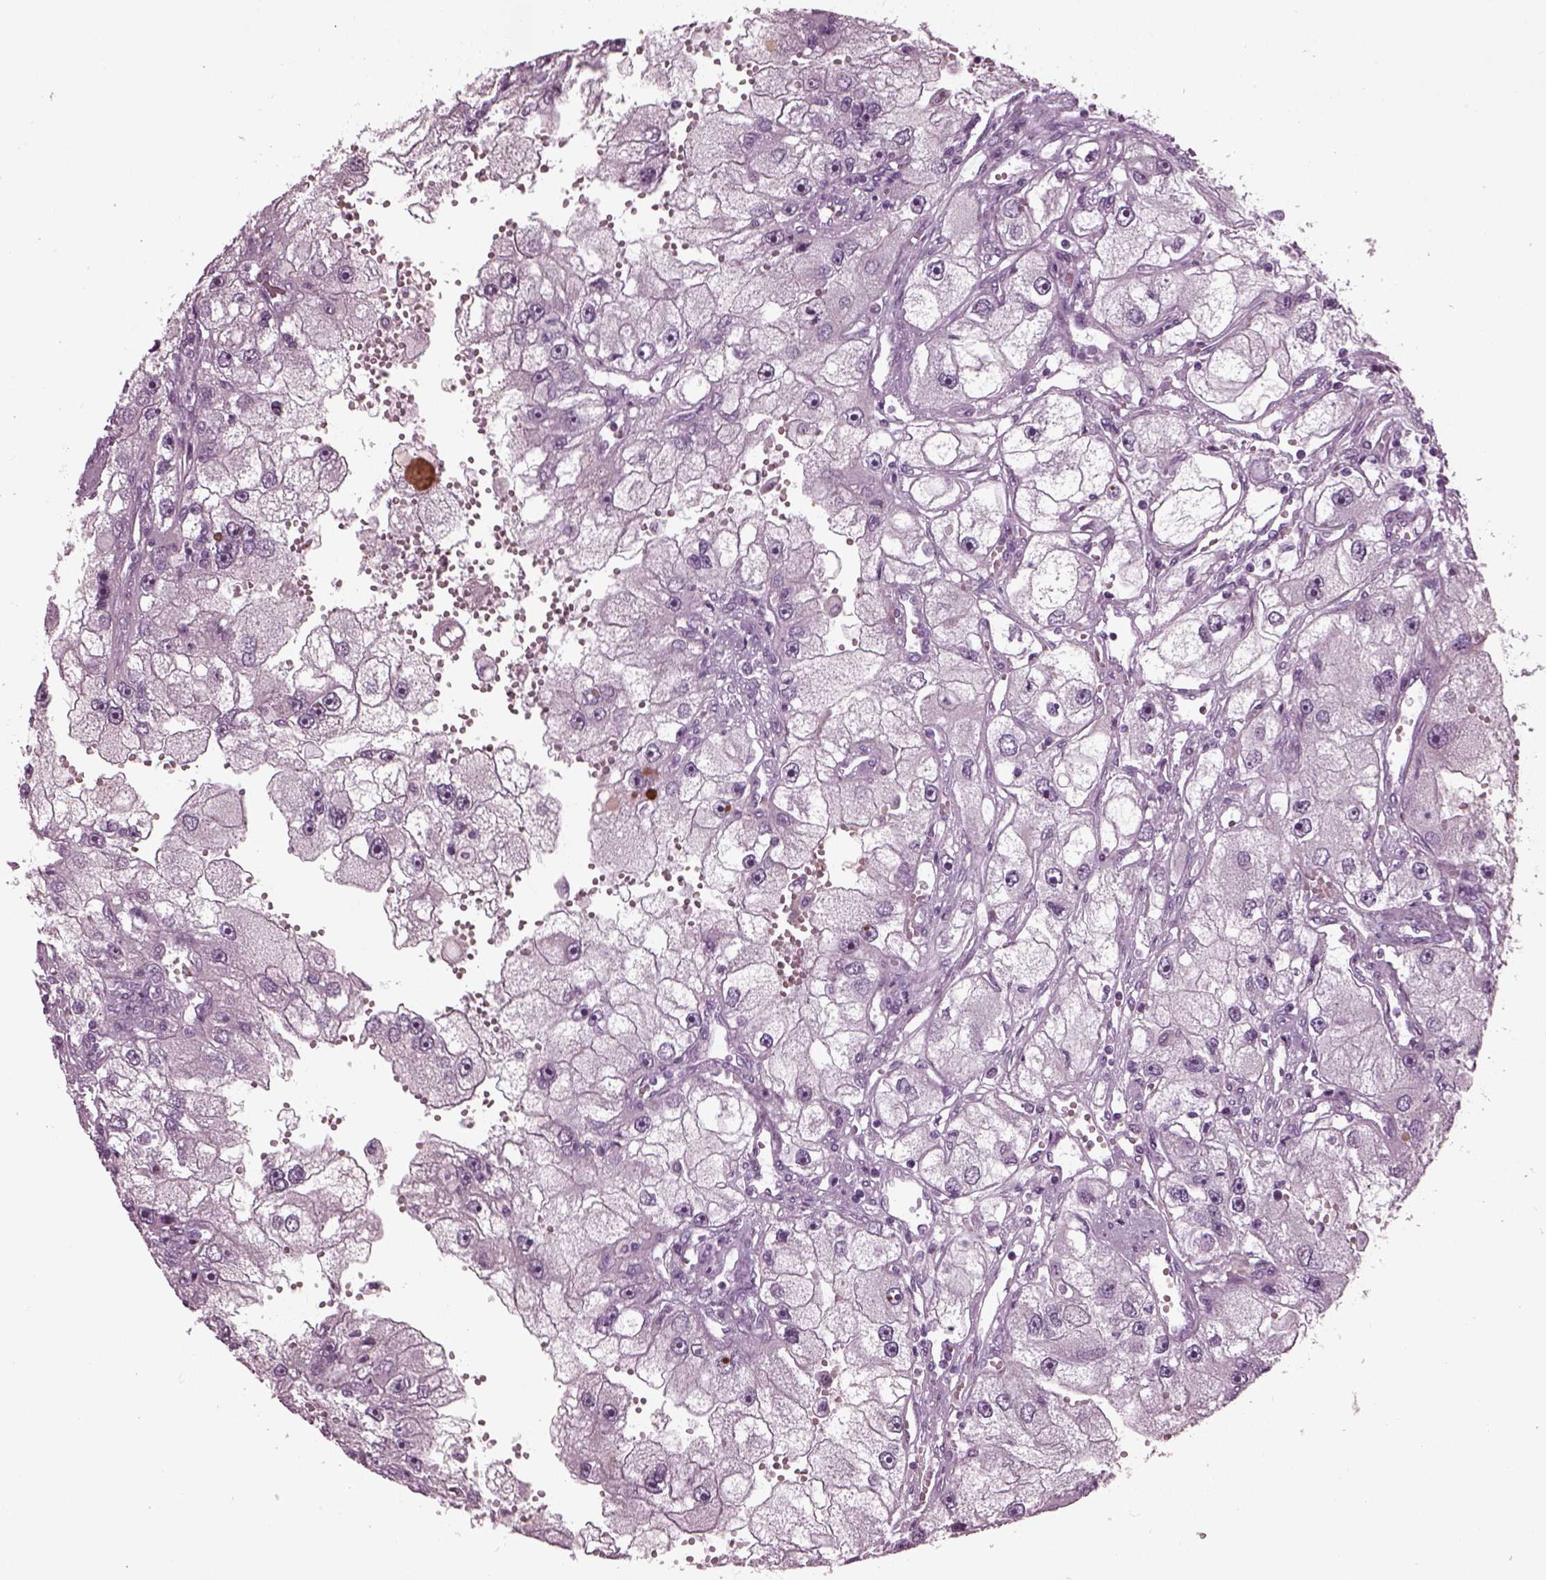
{"staining": {"intensity": "negative", "quantity": "none", "location": "none"}, "tissue": "renal cancer", "cell_type": "Tumor cells", "image_type": "cancer", "snomed": [{"axis": "morphology", "description": "Adenocarcinoma, NOS"}, {"axis": "topography", "description": "Kidney"}], "caption": "The image exhibits no significant positivity in tumor cells of adenocarcinoma (renal).", "gene": "DPYSL5", "patient": {"sex": "male", "age": 63}}